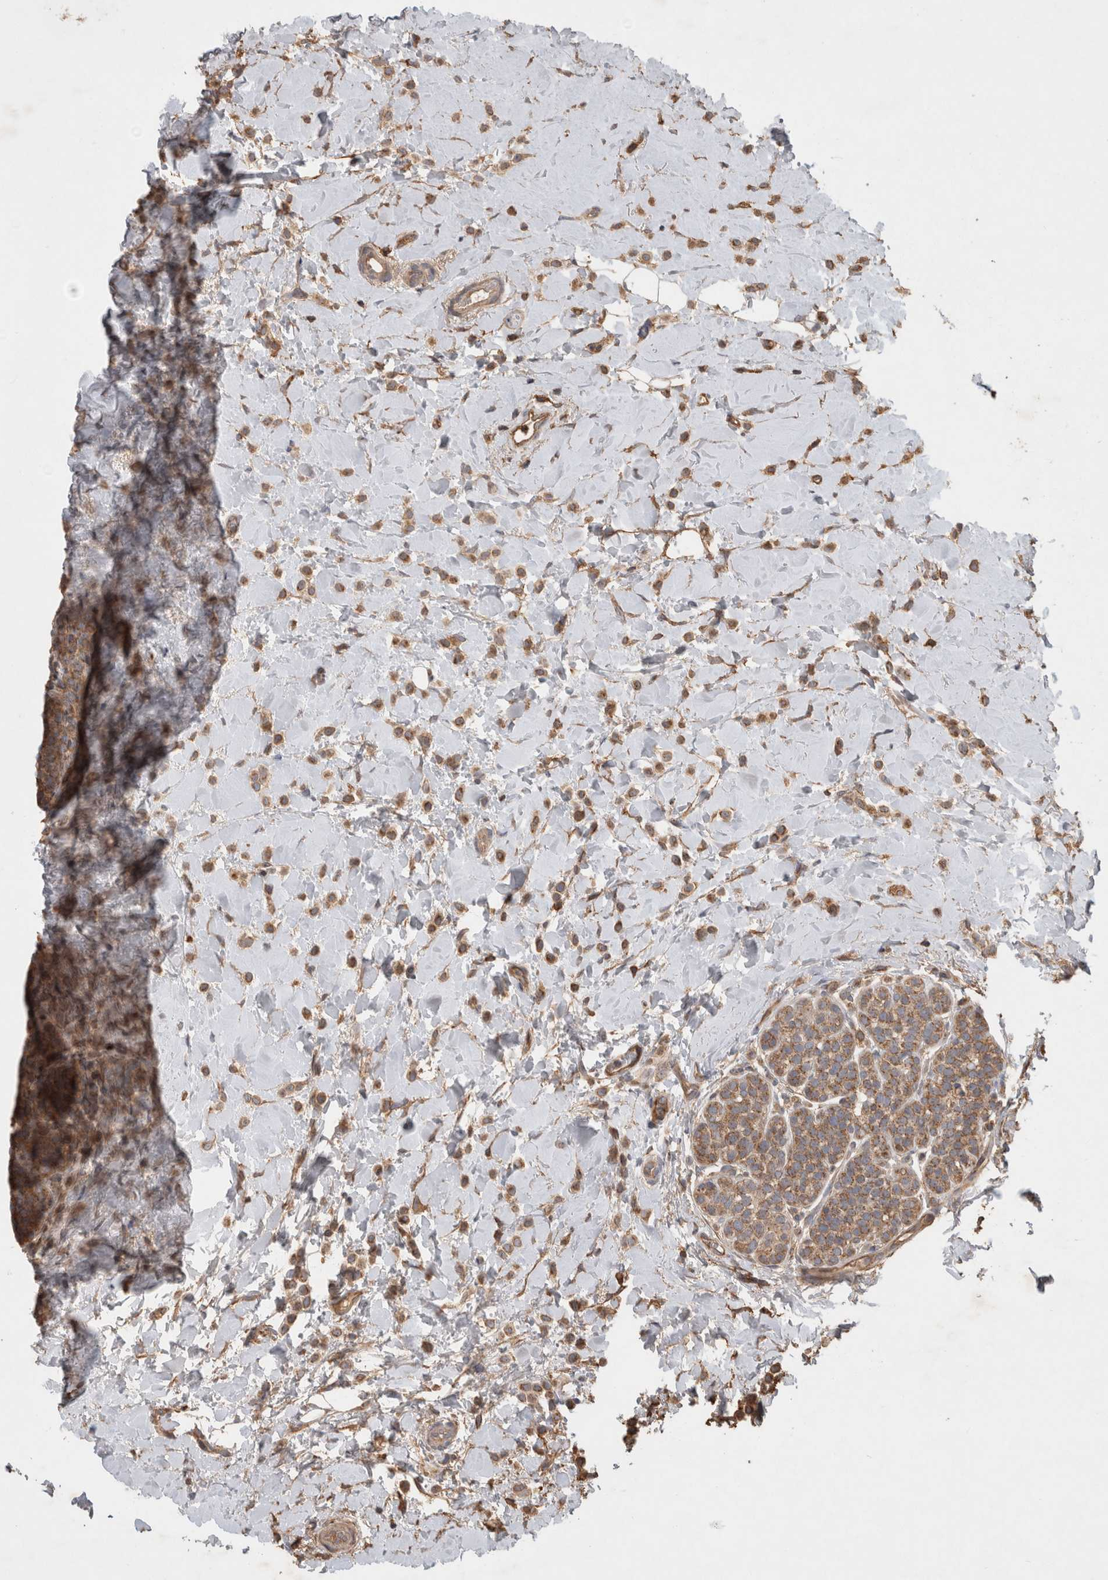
{"staining": {"intensity": "moderate", "quantity": ">75%", "location": "cytoplasmic/membranous"}, "tissue": "breast cancer", "cell_type": "Tumor cells", "image_type": "cancer", "snomed": [{"axis": "morphology", "description": "Normal tissue, NOS"}, {"axis": "morphology", "description": "Lobular carcinoma"}, {"axis": "topography", "description": "Breast"}], "caption": "An IHC photomicrograph of tumor tissue is shown. Protein staining in brown shows moderate cytoplasmic/membranous positivity in breast cancer (lobular carcinoma) within tumor cells.", "gene": "SERAC1", "patient": {"sex": "female", "age": 50}}